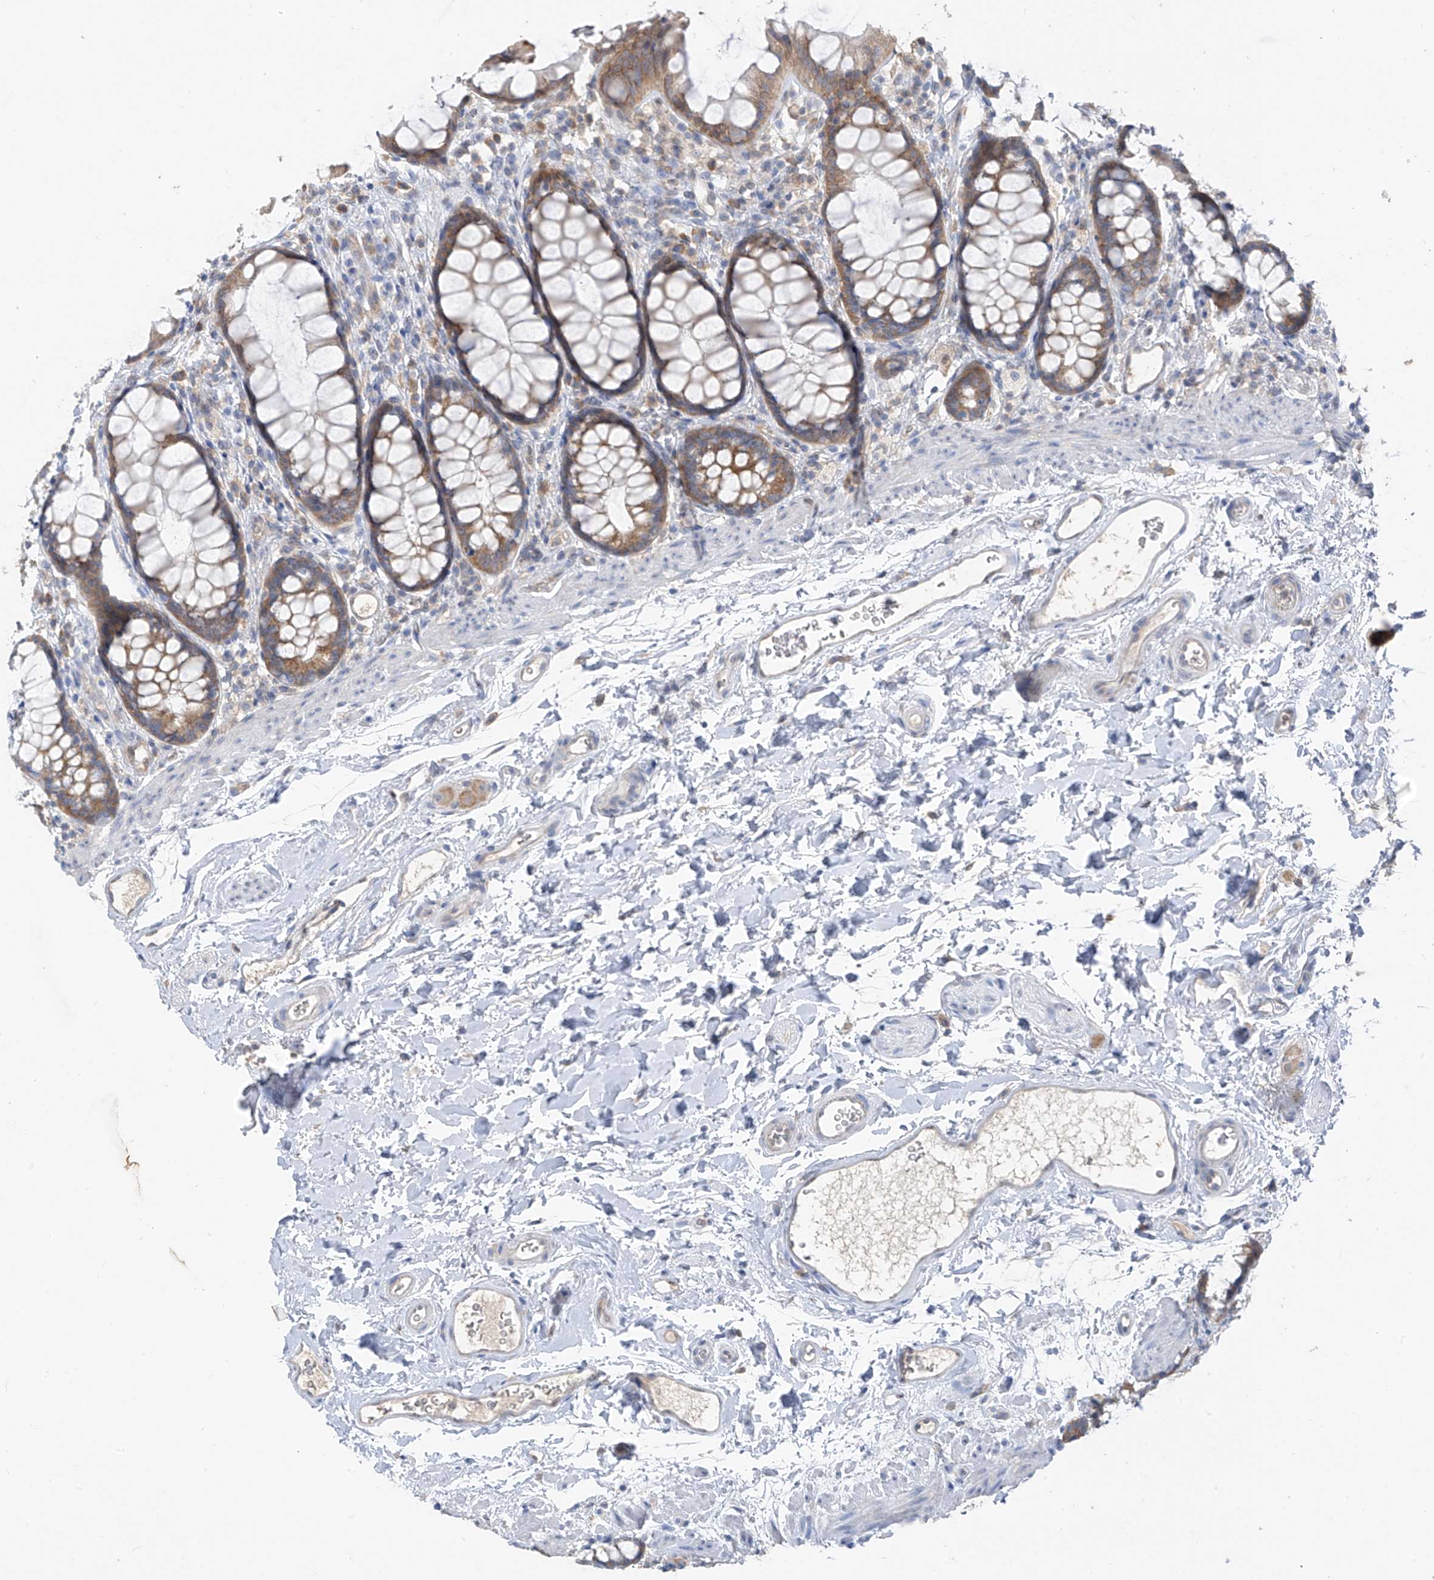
{"staining": {"intensity": "moderate", "quantity": ">75%", "location": "cytoplasmic/membranous"}, "tissue": "rectum", "cell_type": "Glandular cells", "image_type": "normal", "snomed": [{"axis": "morphology", "description": "Normal tissue, NOS"}, {"axis": "topography", "description": "Rectum"}], "caption": "Approximately >75% of glandular cells in unremarkable rectum reveal moderate cytoplasmic/membranous protein positivity as visualized by brown immunohistochemical staining.", "gene": "RPL4", "patient": {"sex": "female", "age": 65}}